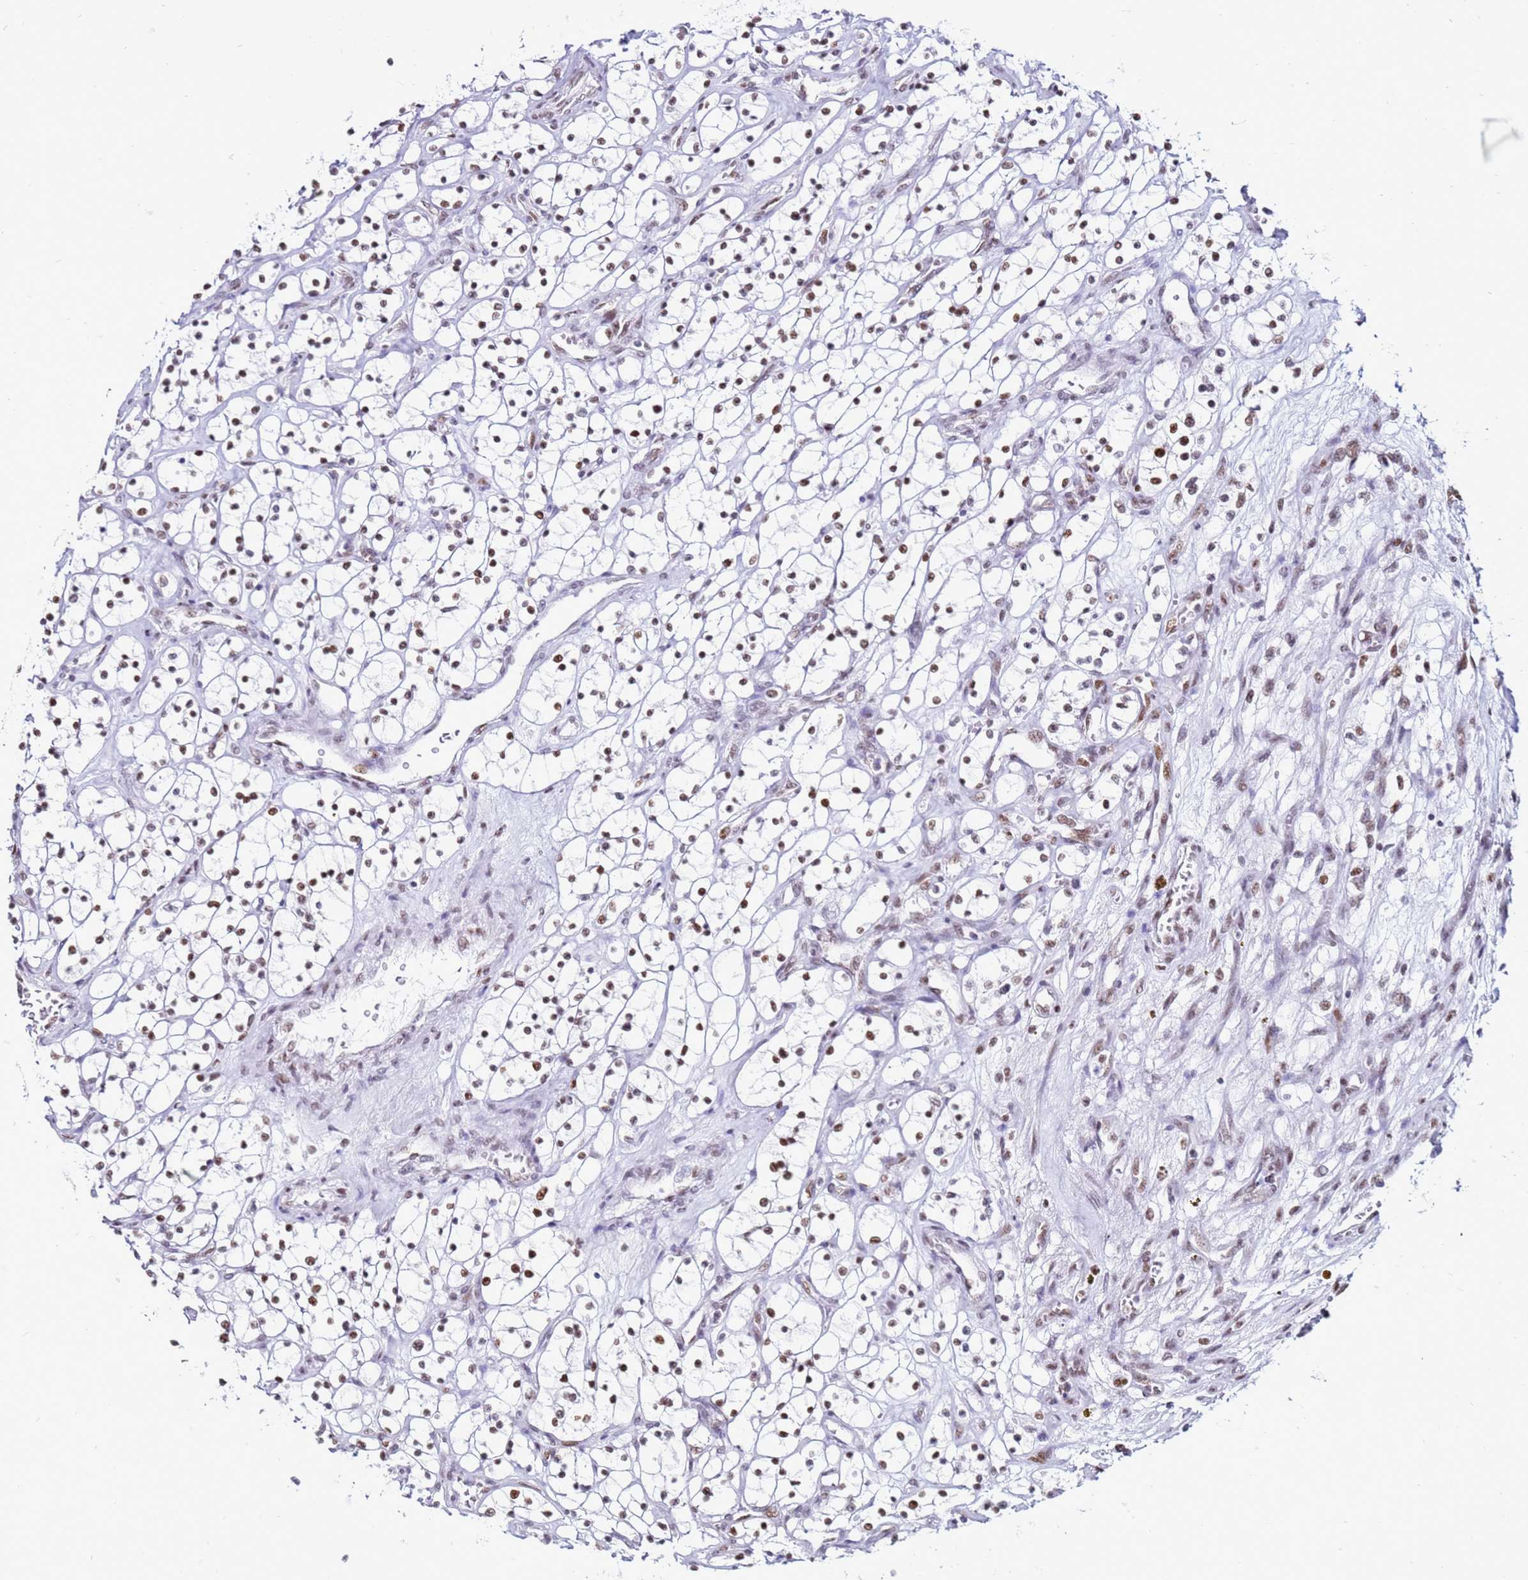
{"staining": {"intensity": "moderate", "quantity": "25%-75%", "location": "nuclear"}, "tissue": "renal cancer", "cell_type": "Tumor cells", "image_type": "cancer", "snomed": [{"axis": "morphology", "description": "Adenocarcinoma, NOS"}, {"axis": "topography", "description": "Kidney"}], "caption": "A high-resolution image shows immunohistochemistry (IHC) staining of renal cancer, which exhibits moderate nuclear positivity in about 25%-75% of tumor cells. The staining is performed using DAB (3,3'-diaminobenzidine) brown chromogen to label protein expression. The nuclei are counter-stained blue using hematoxylin.", "gene": "KPNA4", "patient": {"sex": "female", "age": 69}}